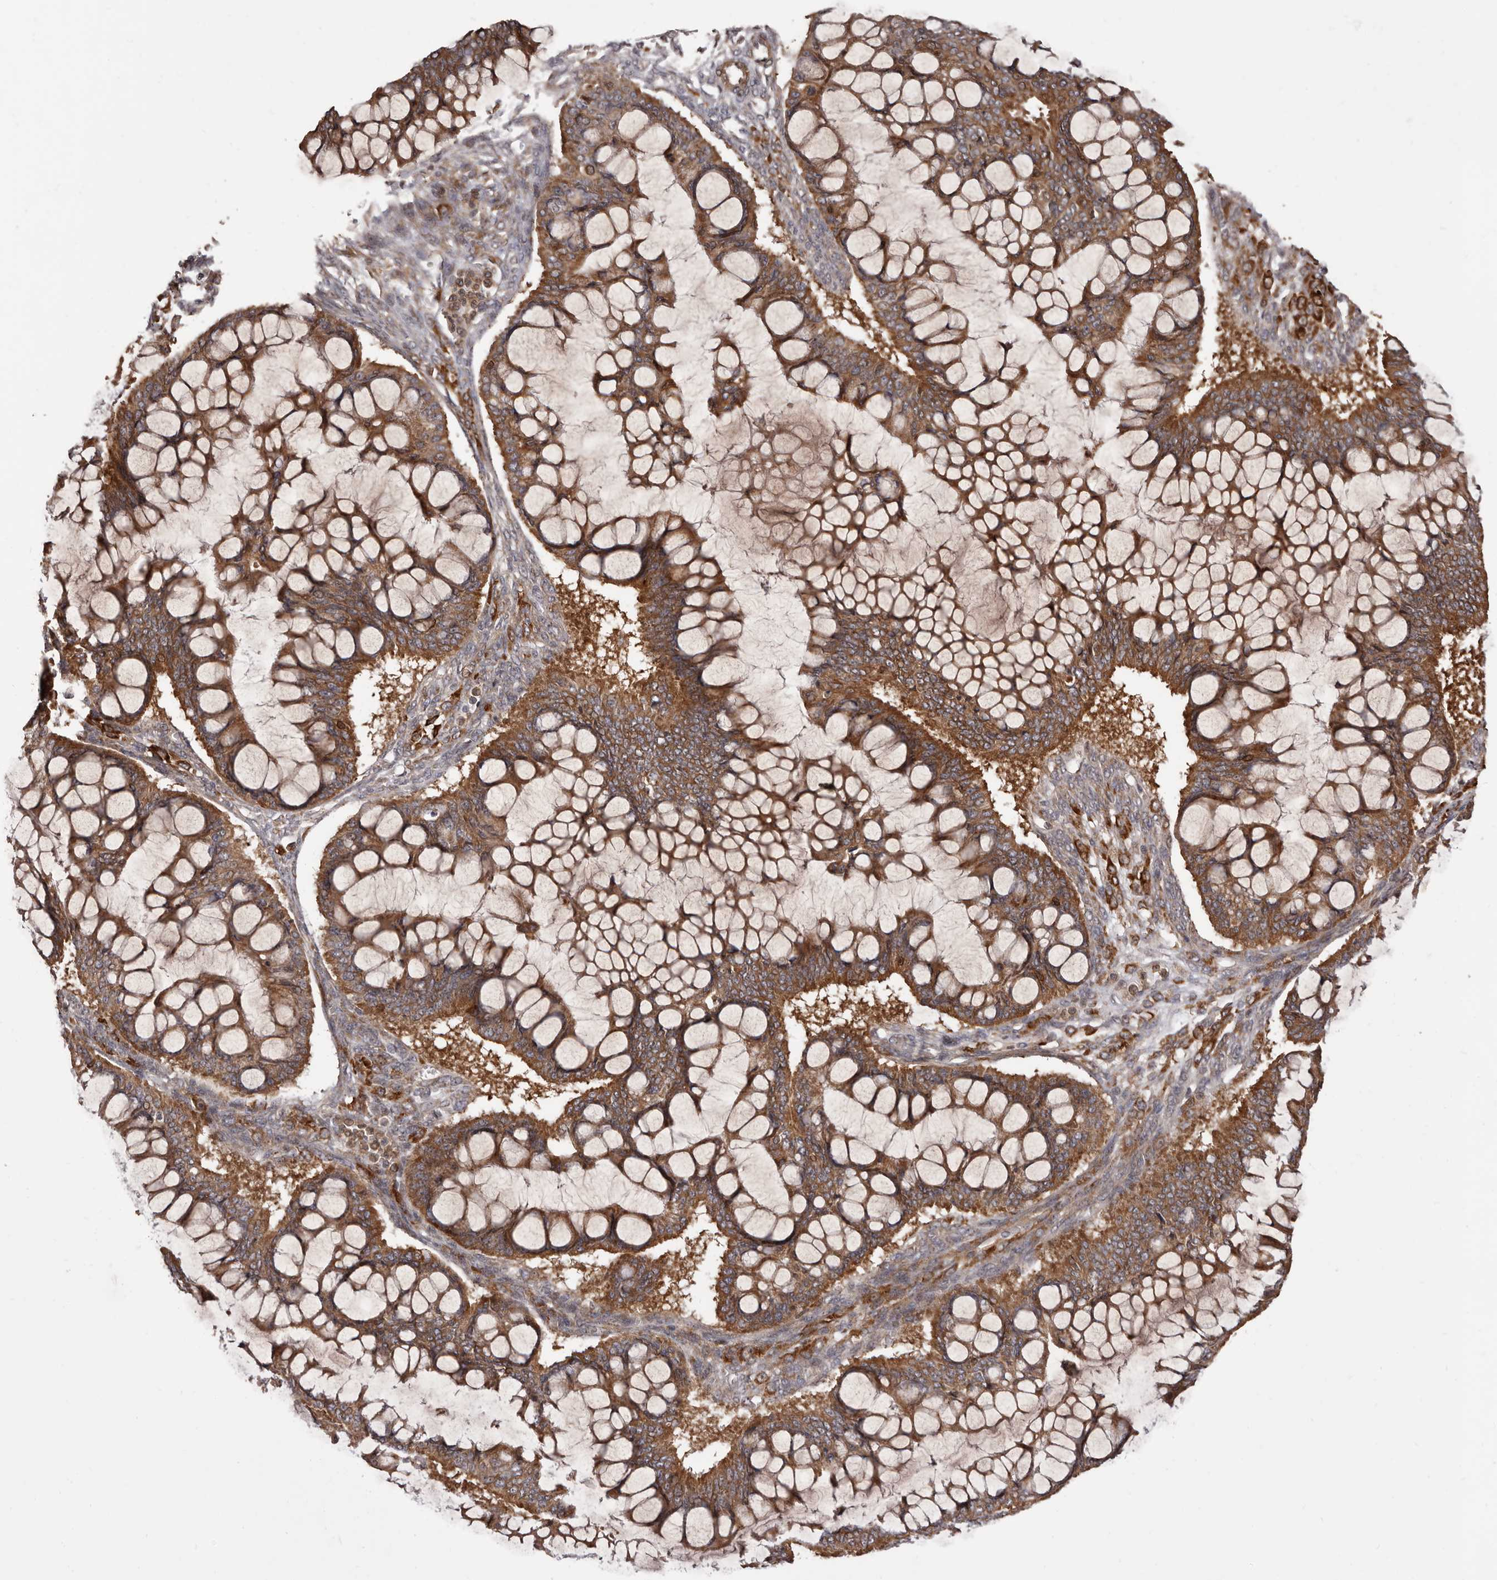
{"staining": {"intensity": "strong", "quantity": ">75%", "location": "cytoplasmic/membranous"}, "tissue": "ovarian cancer", "cell_type": "Tumor cells", "image_type": "cancer", "snomed": [{"axis": "morphology", "description": "Cystadenocarcinoma, mucinous, NOS"}, {"axis": "topography", "description": "Ovary"}], "caption": "Strong cytoplasmic/membranous positivity is seen in about >75% of tumor cells in ovarian cancer. (DAB = brown stain, brightfield microscopy at high magnification).", "gene": "ZCCHC7", "patient": {"sex": "female", "age": 73}}